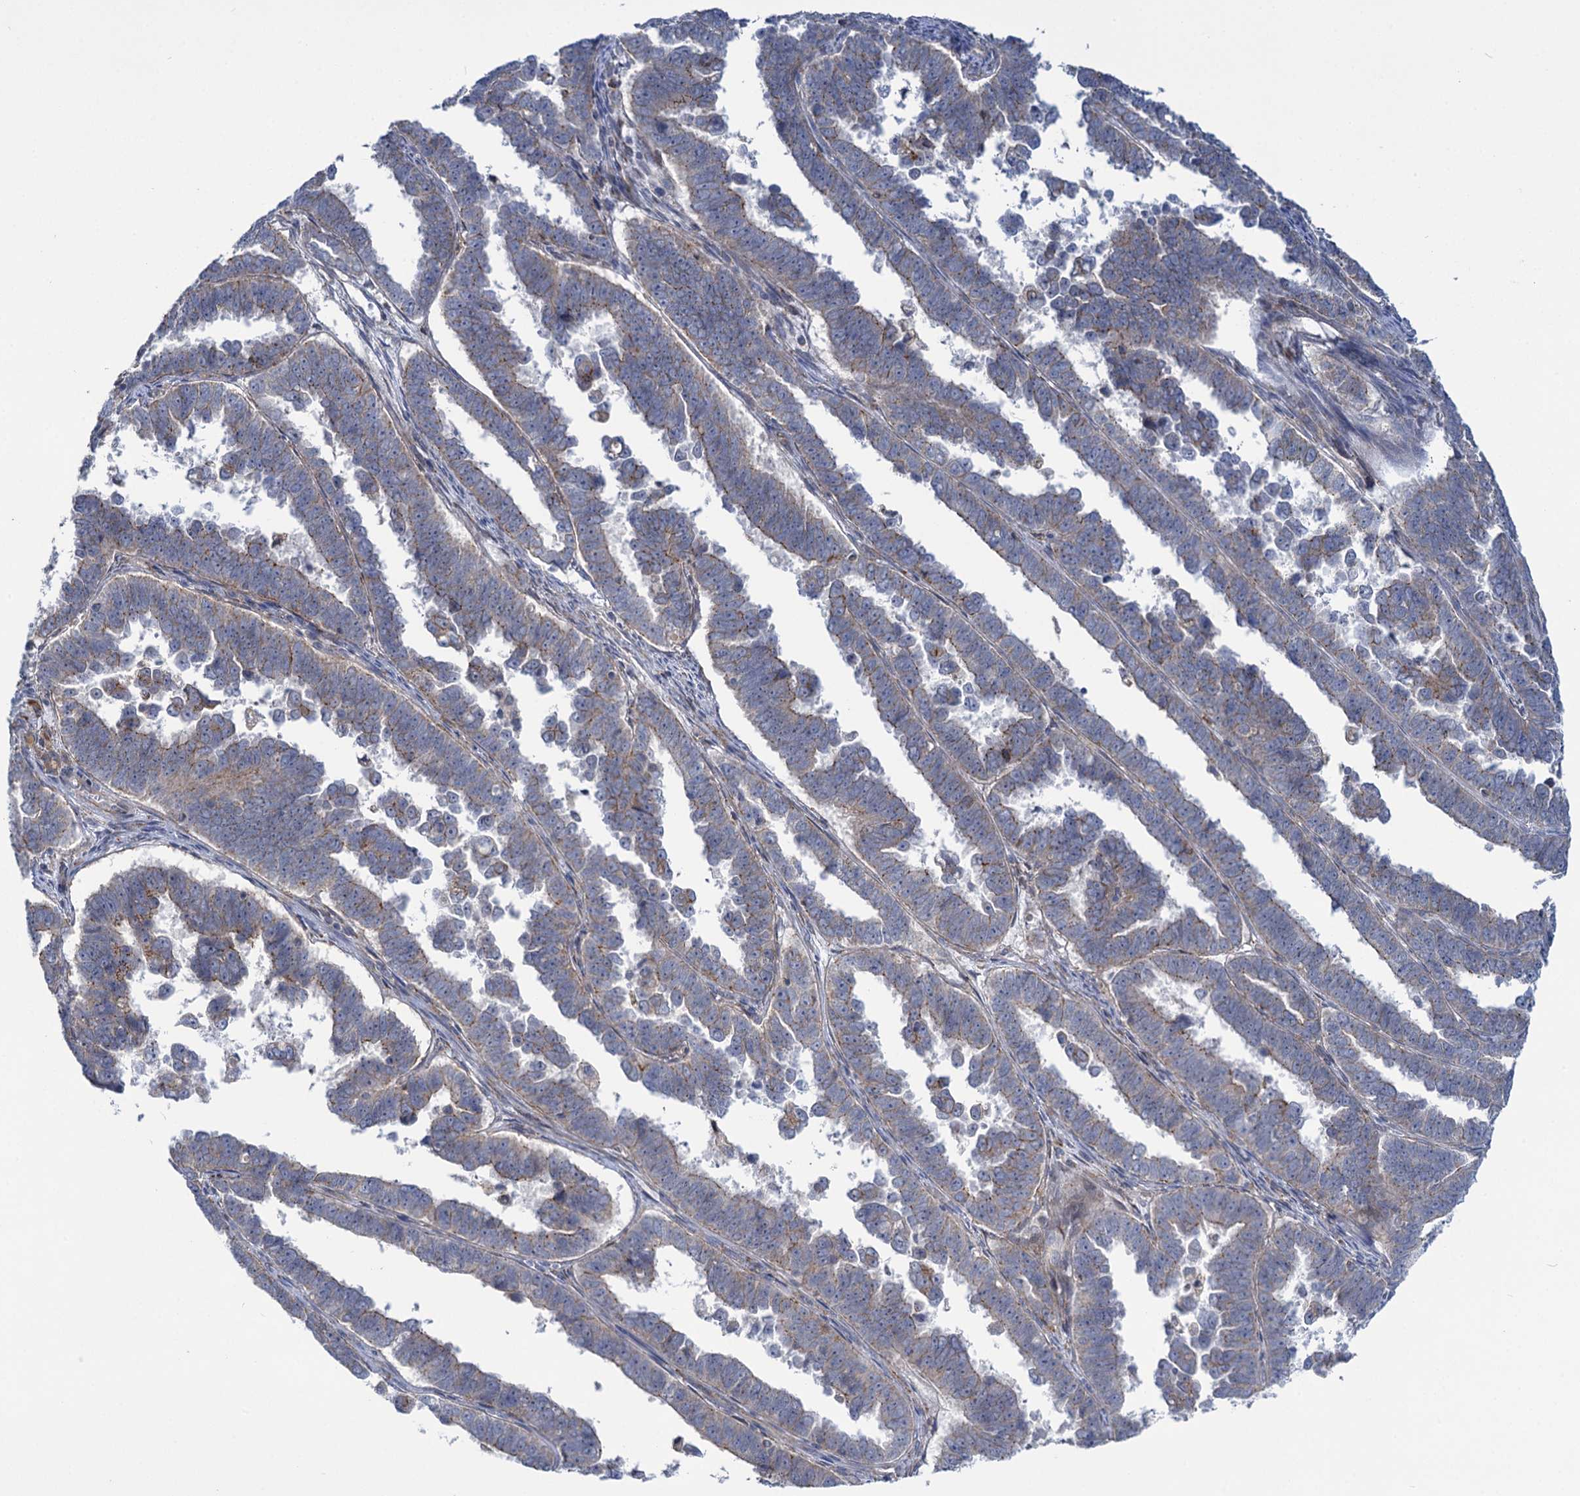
{"staining": {"intensity": "weak", "quantity": "25%-75%", "location": "cytoplasmic/membranous"}, "tissue": "endometrial cancer", "cell_type": "Tumor cells", "image_type": "cancer", "snomed": [{"axis": "morphology", "description": "Adenocarcinoma, NOS"}, {"axis": "topography", "description": "Endometrium"}], "caption": "An immunohistochemistry (IHC) micrograph of tumor tissue is shown. Protein staining in brown labels weak cytoplasmic/membranous positivity in adenocarcinoma (endometrial) within tumor cells.", "gene": "MBLAC2", "patient": {"sex": "female", "age": 75}}